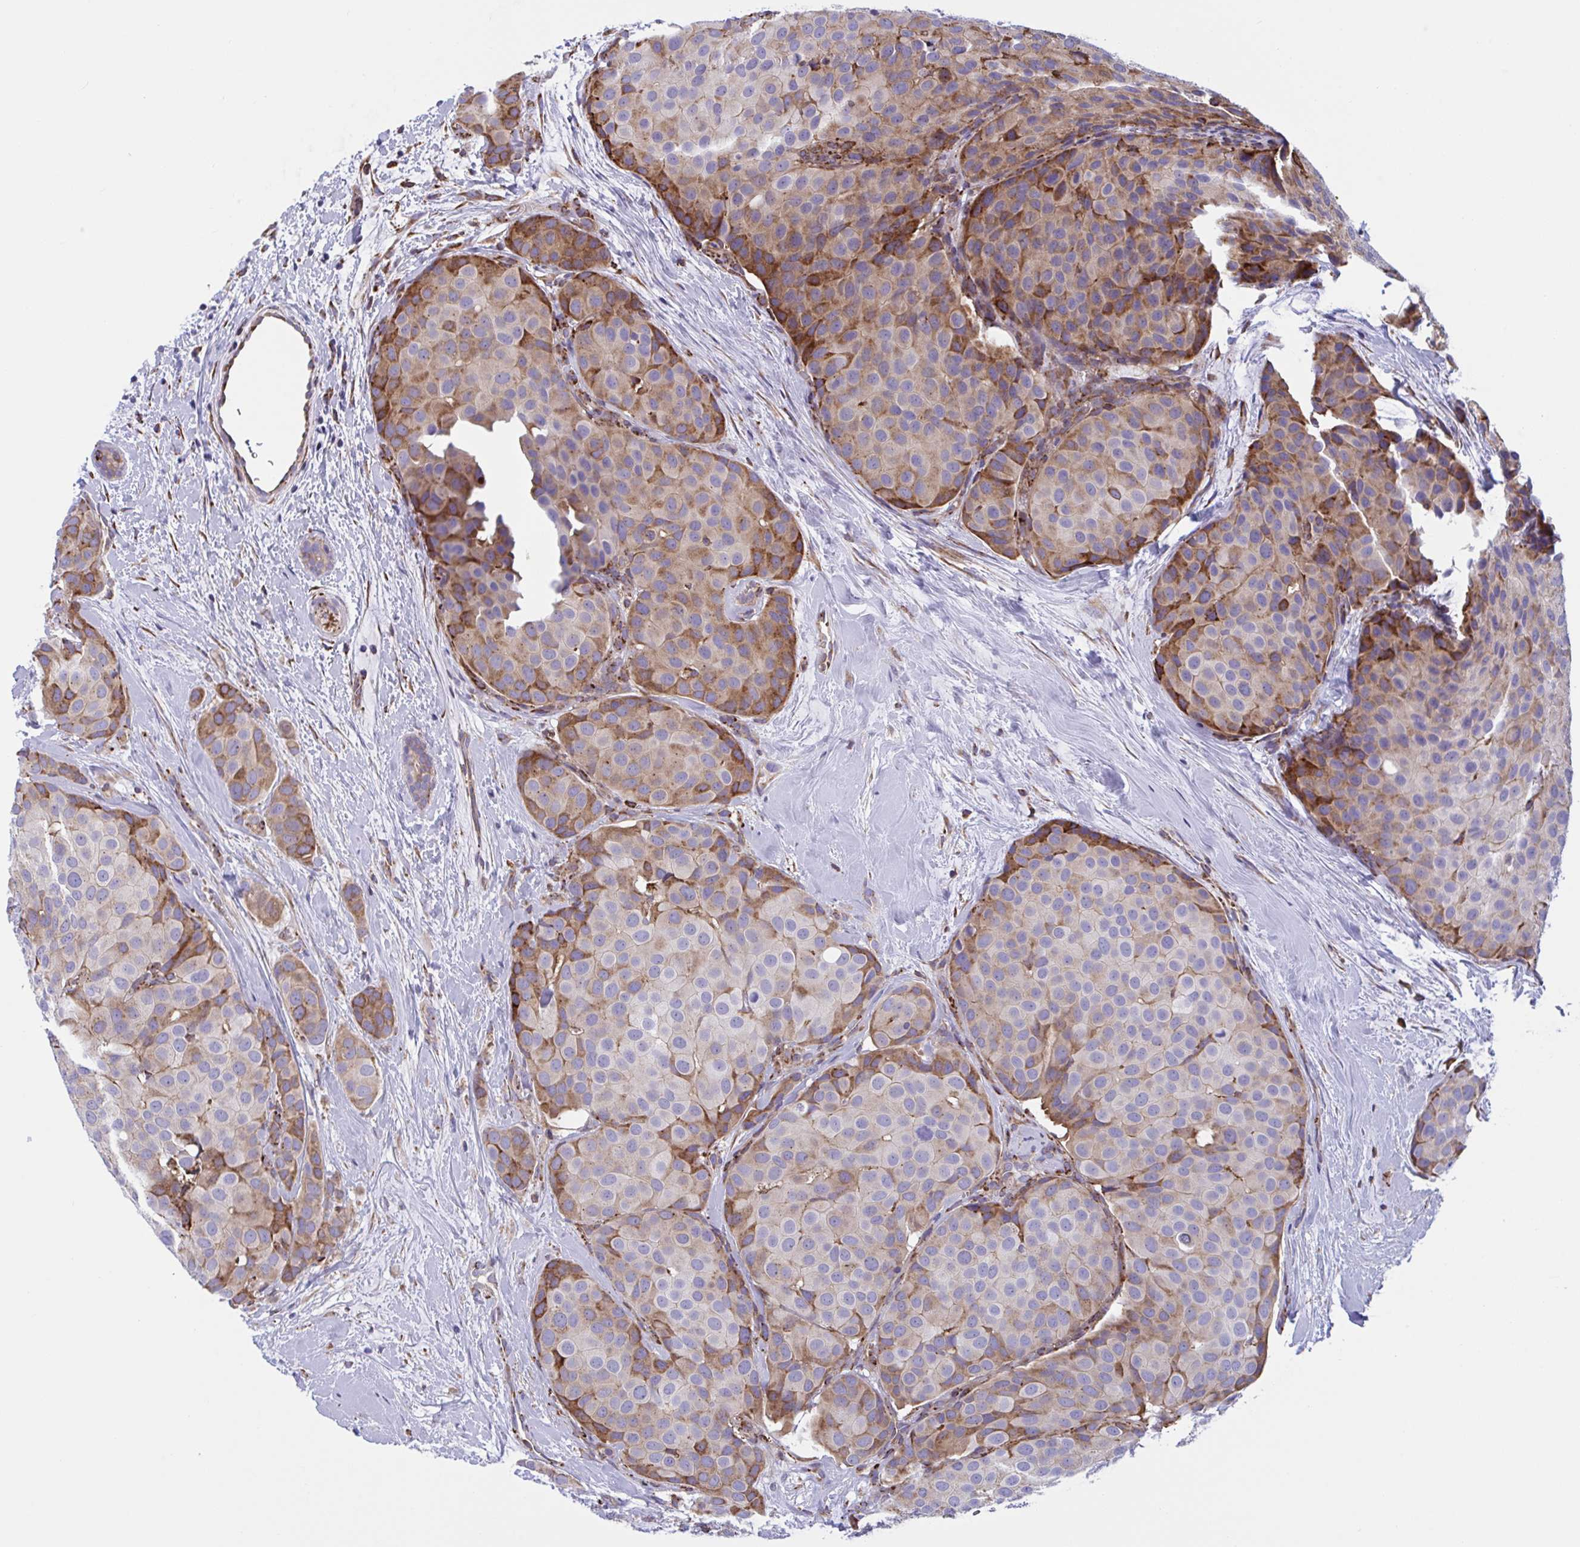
{"staining": {"intensity": "moderate", "quantity": "25%-75%", "location": "cytoplasmic/membranous"}, "tissue": "breast cancer", "cell_type": "Tumor cells", "image_type": "cancer", "snomed": [{"axis": "morphology", "description": "Duct carcinoma"}, {"axis": "topography", "description": "Breast"}], "caption": "Immunohistochemical staining of human breast infiltrating ductal carcinoma reveals medium levels of moderate cytoplasmic/membranous protein staining in approximately 25%-75% of tumor cells.", "gene": "PEAK3", "patient": {"sex": "female", "age": 70}}